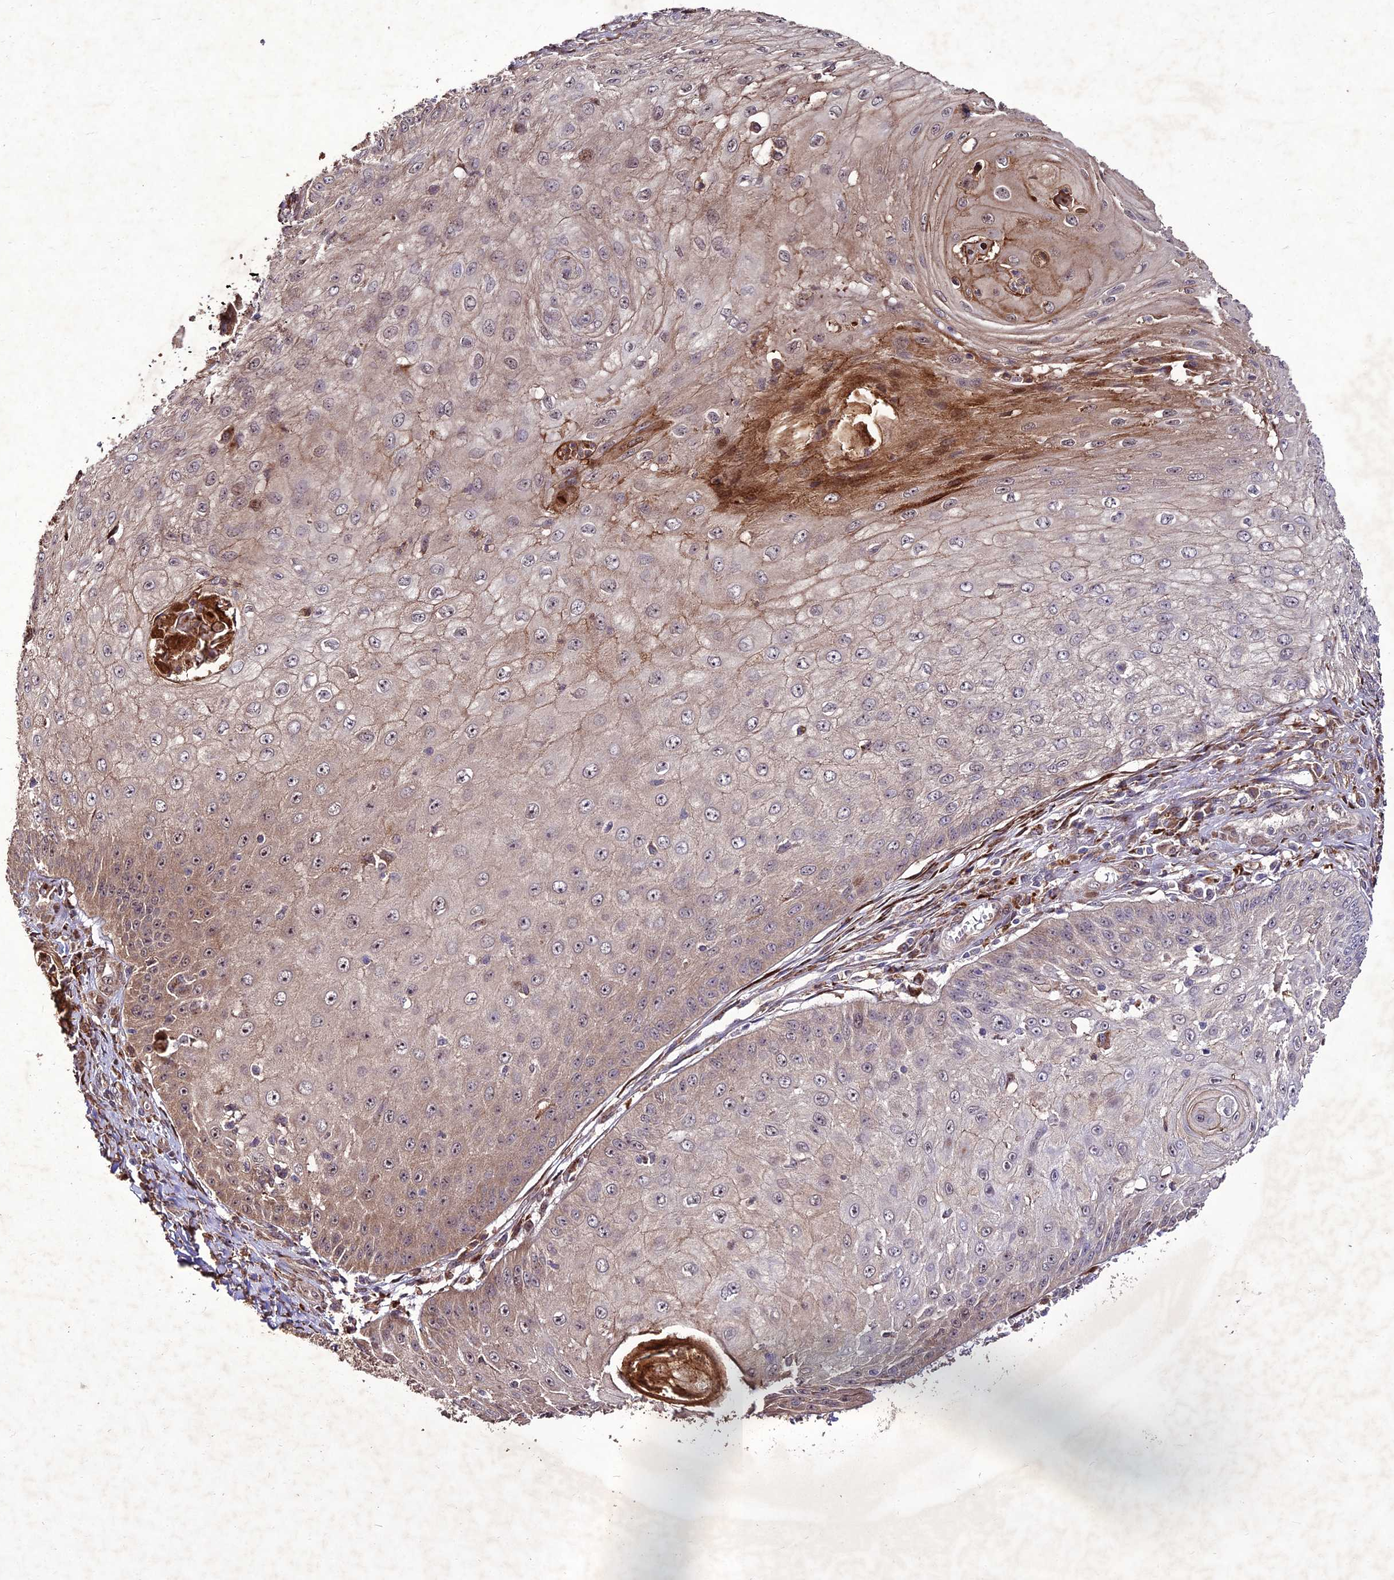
{"staining": {"intensity": "moderate", "quantity": "25%-75%", "location": "cytoplasmic/membranous,nuclear"}, "tissue": "skin cancer", "cell_type": "Tumor cells", "image_type": "cancer", "snomed": [{"axis": "morphology", "description": "Squamous cell carcinoma, NOS"}, {"axis": "topography", "description": "Skin"}], "caption": "Brown immunohistochemical staining in human squamous cell carcinoma (skin) exhibits moderate cytoplasmic/membranous and nuclear positivity in about 25%-75% of tumor cells. The staining is performed using DAB (3,3'-diaminobenzidine) brown chromogen to label protein expression. The nuclei are counter-stained blue using hematoxylin.", "gene": "ZNF766", "patient": {"sex": "male", "age": 70}}